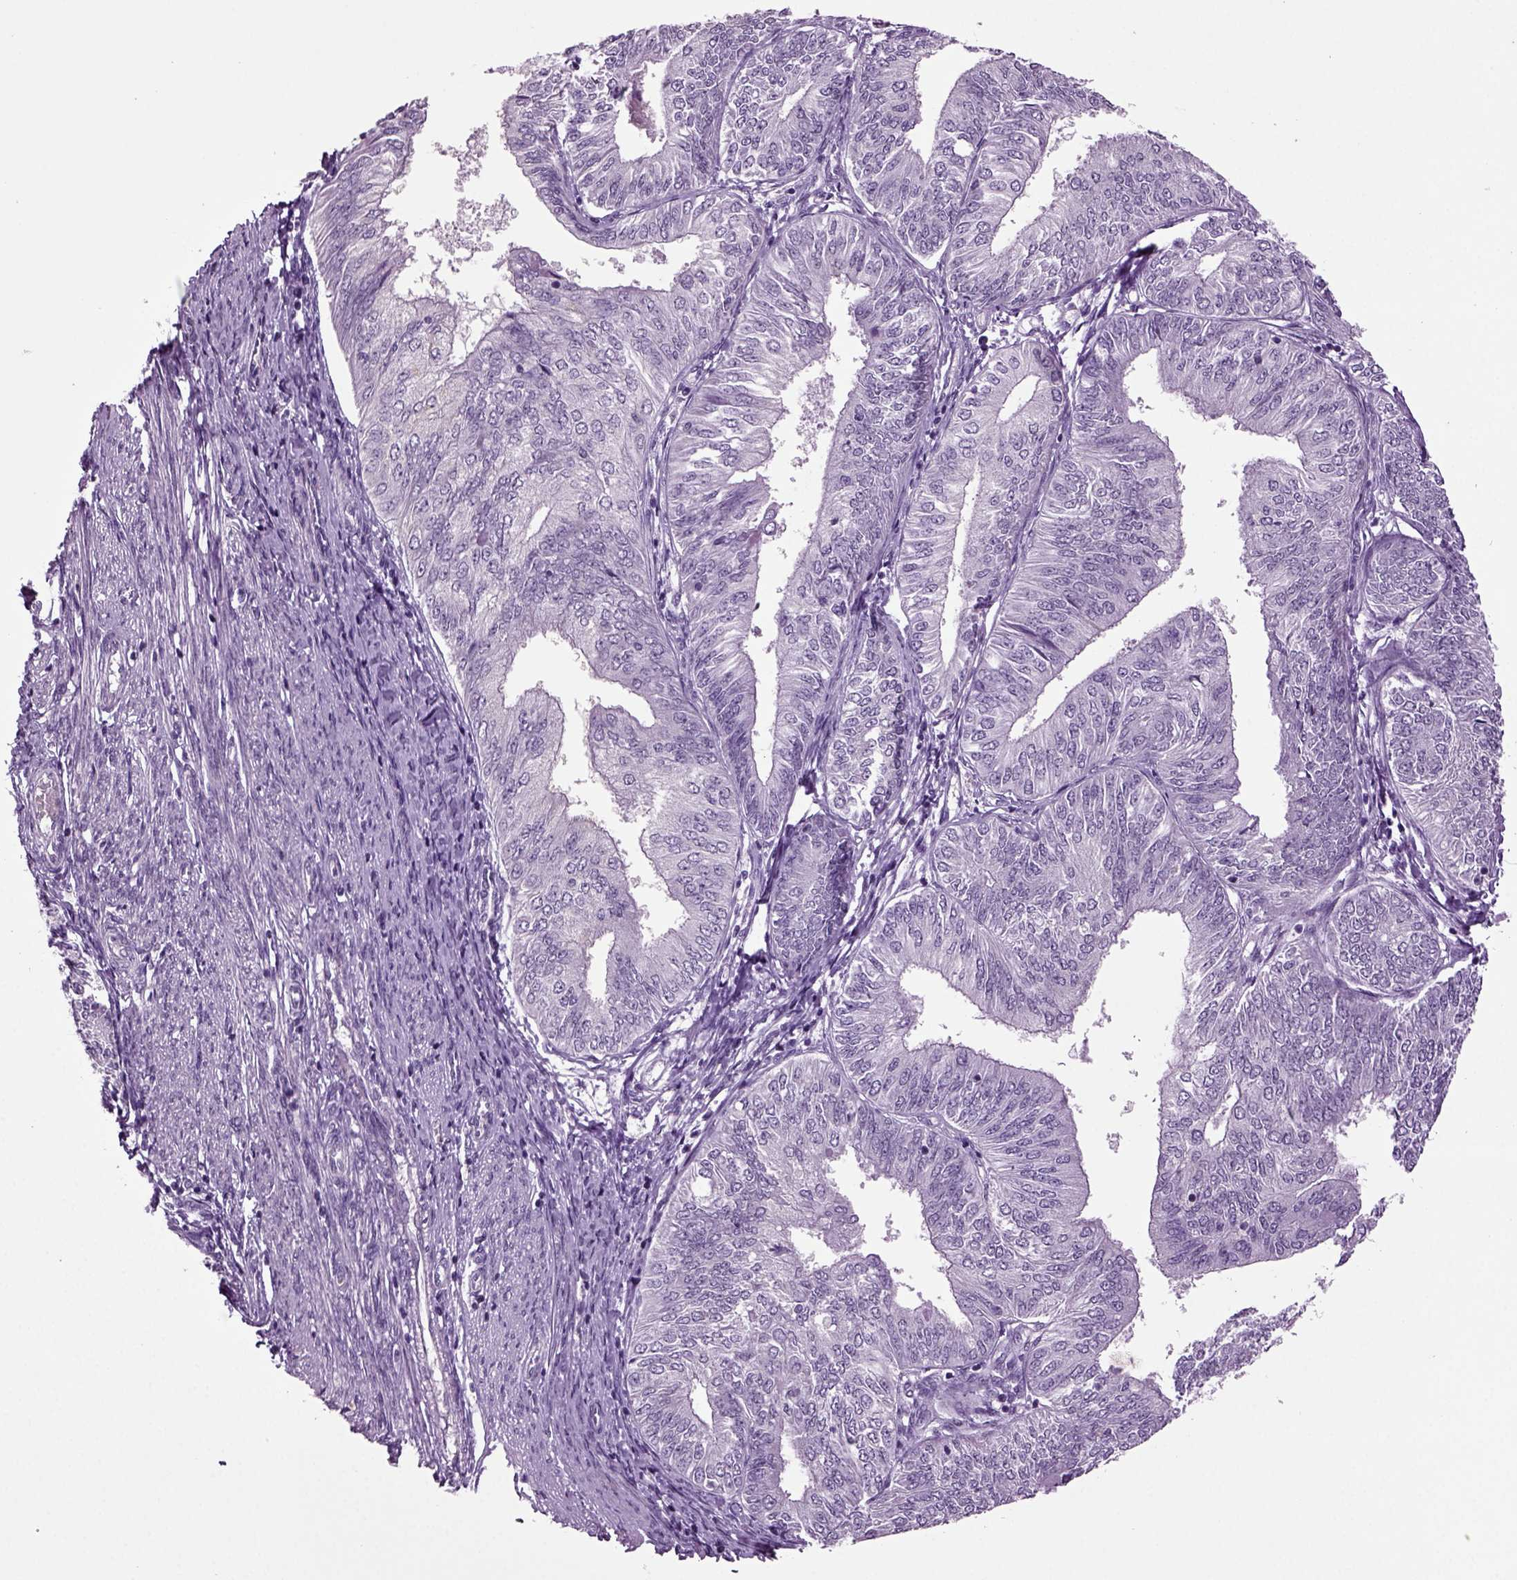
{"staining": {"intensity": "negative", "quantity": "none", "location": "none"}, "tissue": "endometrial cancer", "cell_type": "Tumor cells", "image_type": "cancer", "snomed": [{"axis": "morphology", "description": "Adenocarcinoma, NOS"}, {"axis": "topography", "description": "Endometrium"}], "caption": "DAB (3,3'-diaminobenzidine) immunohistochemical staining of endometrial cancer exhibits no significant staining in tumor cells.", "gene": "SLC17A6", "patient": {"sex": "female", "age": 58}}